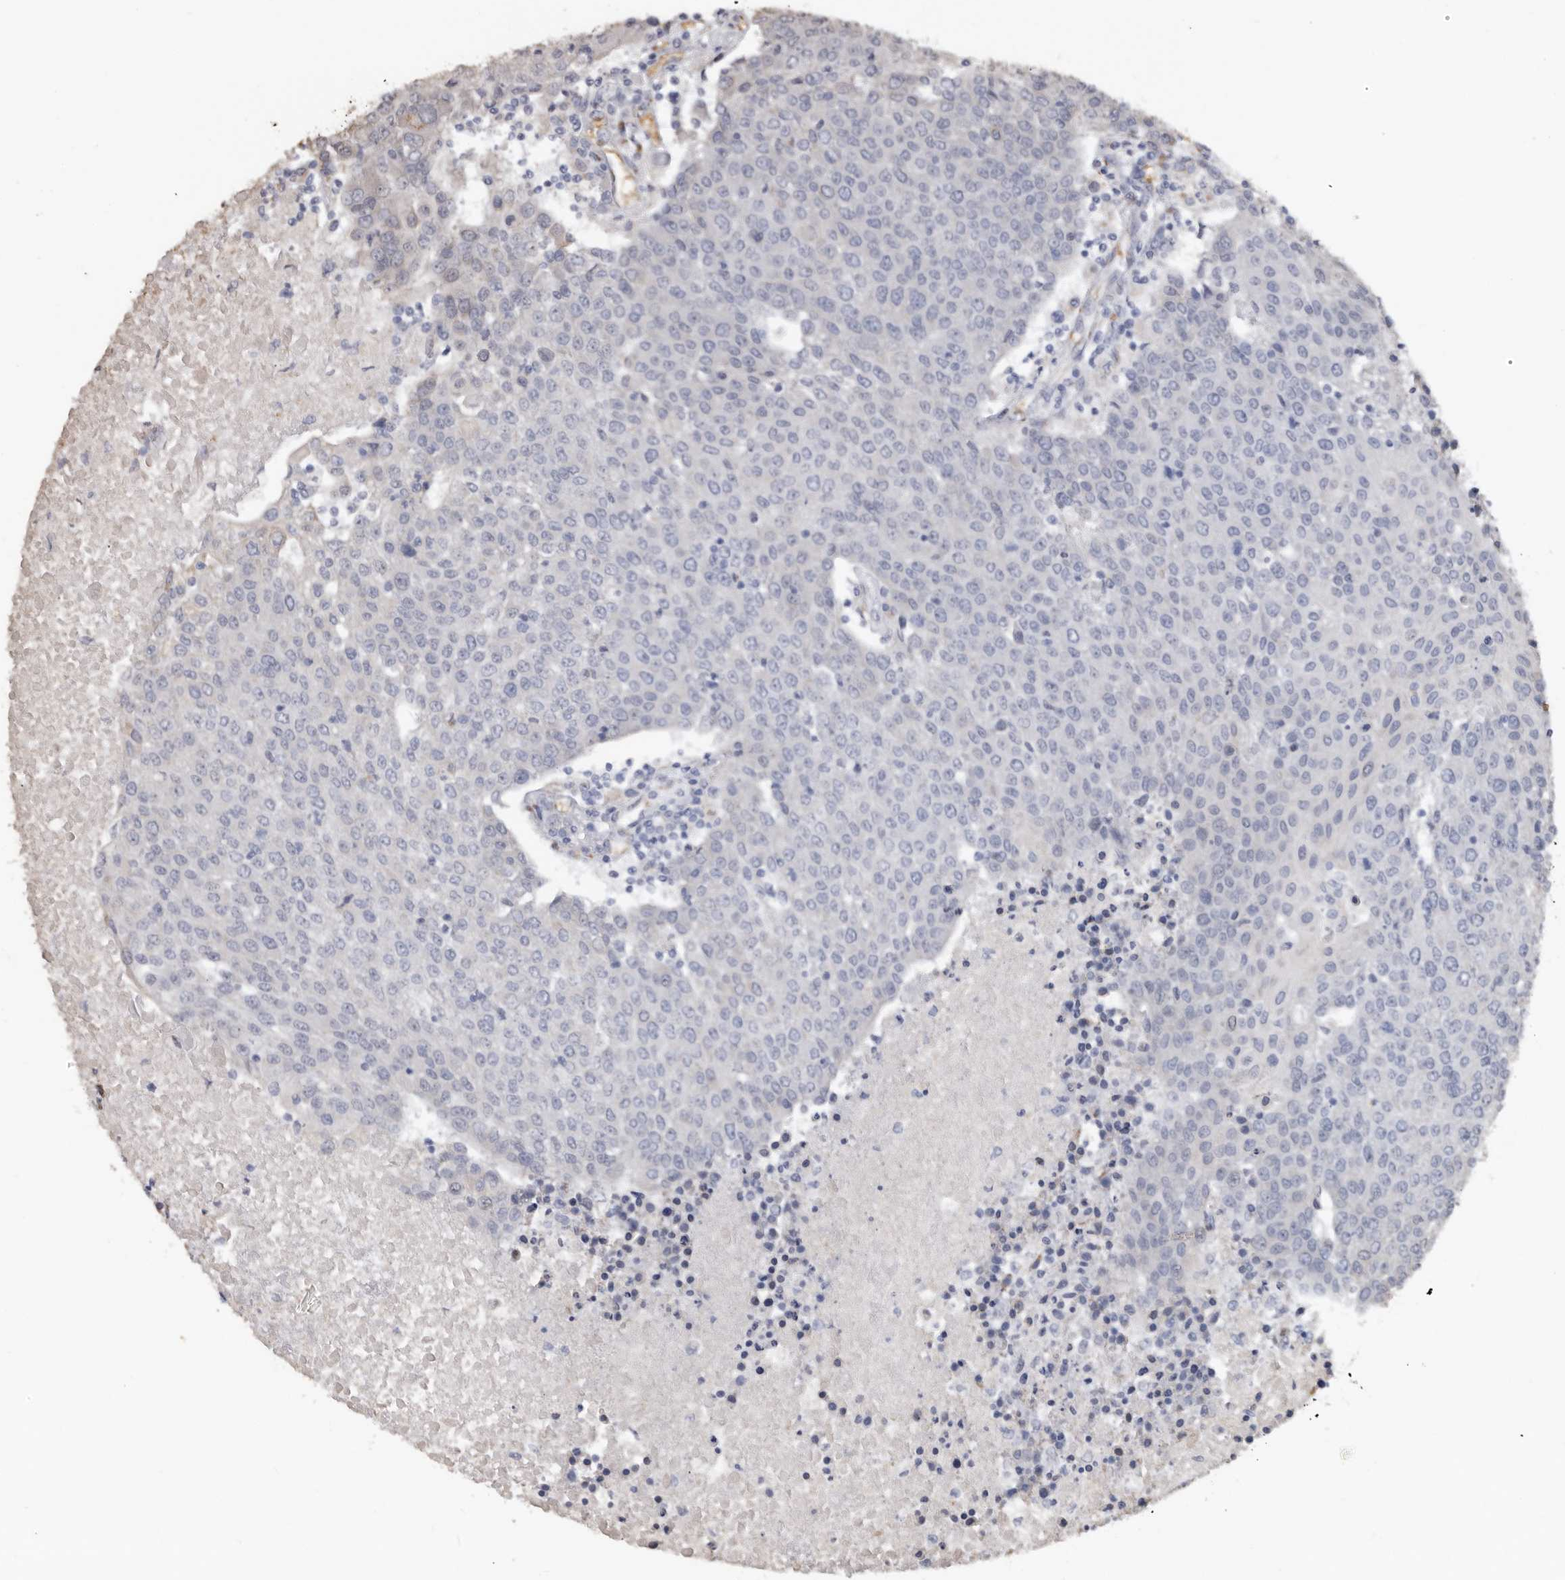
{"staining": {"intensity": "negative", "quantity": "none", "location": "none"}, "tissue": "urothelial cancer", "cell_type": "Tumor cells", "image_type": "cancer", "snomed": [{"axis": "morphology", "description": "Urothelial carcinoma, High grade"}, {"axis": "topography", "description": "Urinary bladder"}], "caption": "There is no significant positivity in tumor cells of urothelial carcinoma (high-grade).", "gene": "ENTREP1", "patient": {"sex": "female", "age": 85}}